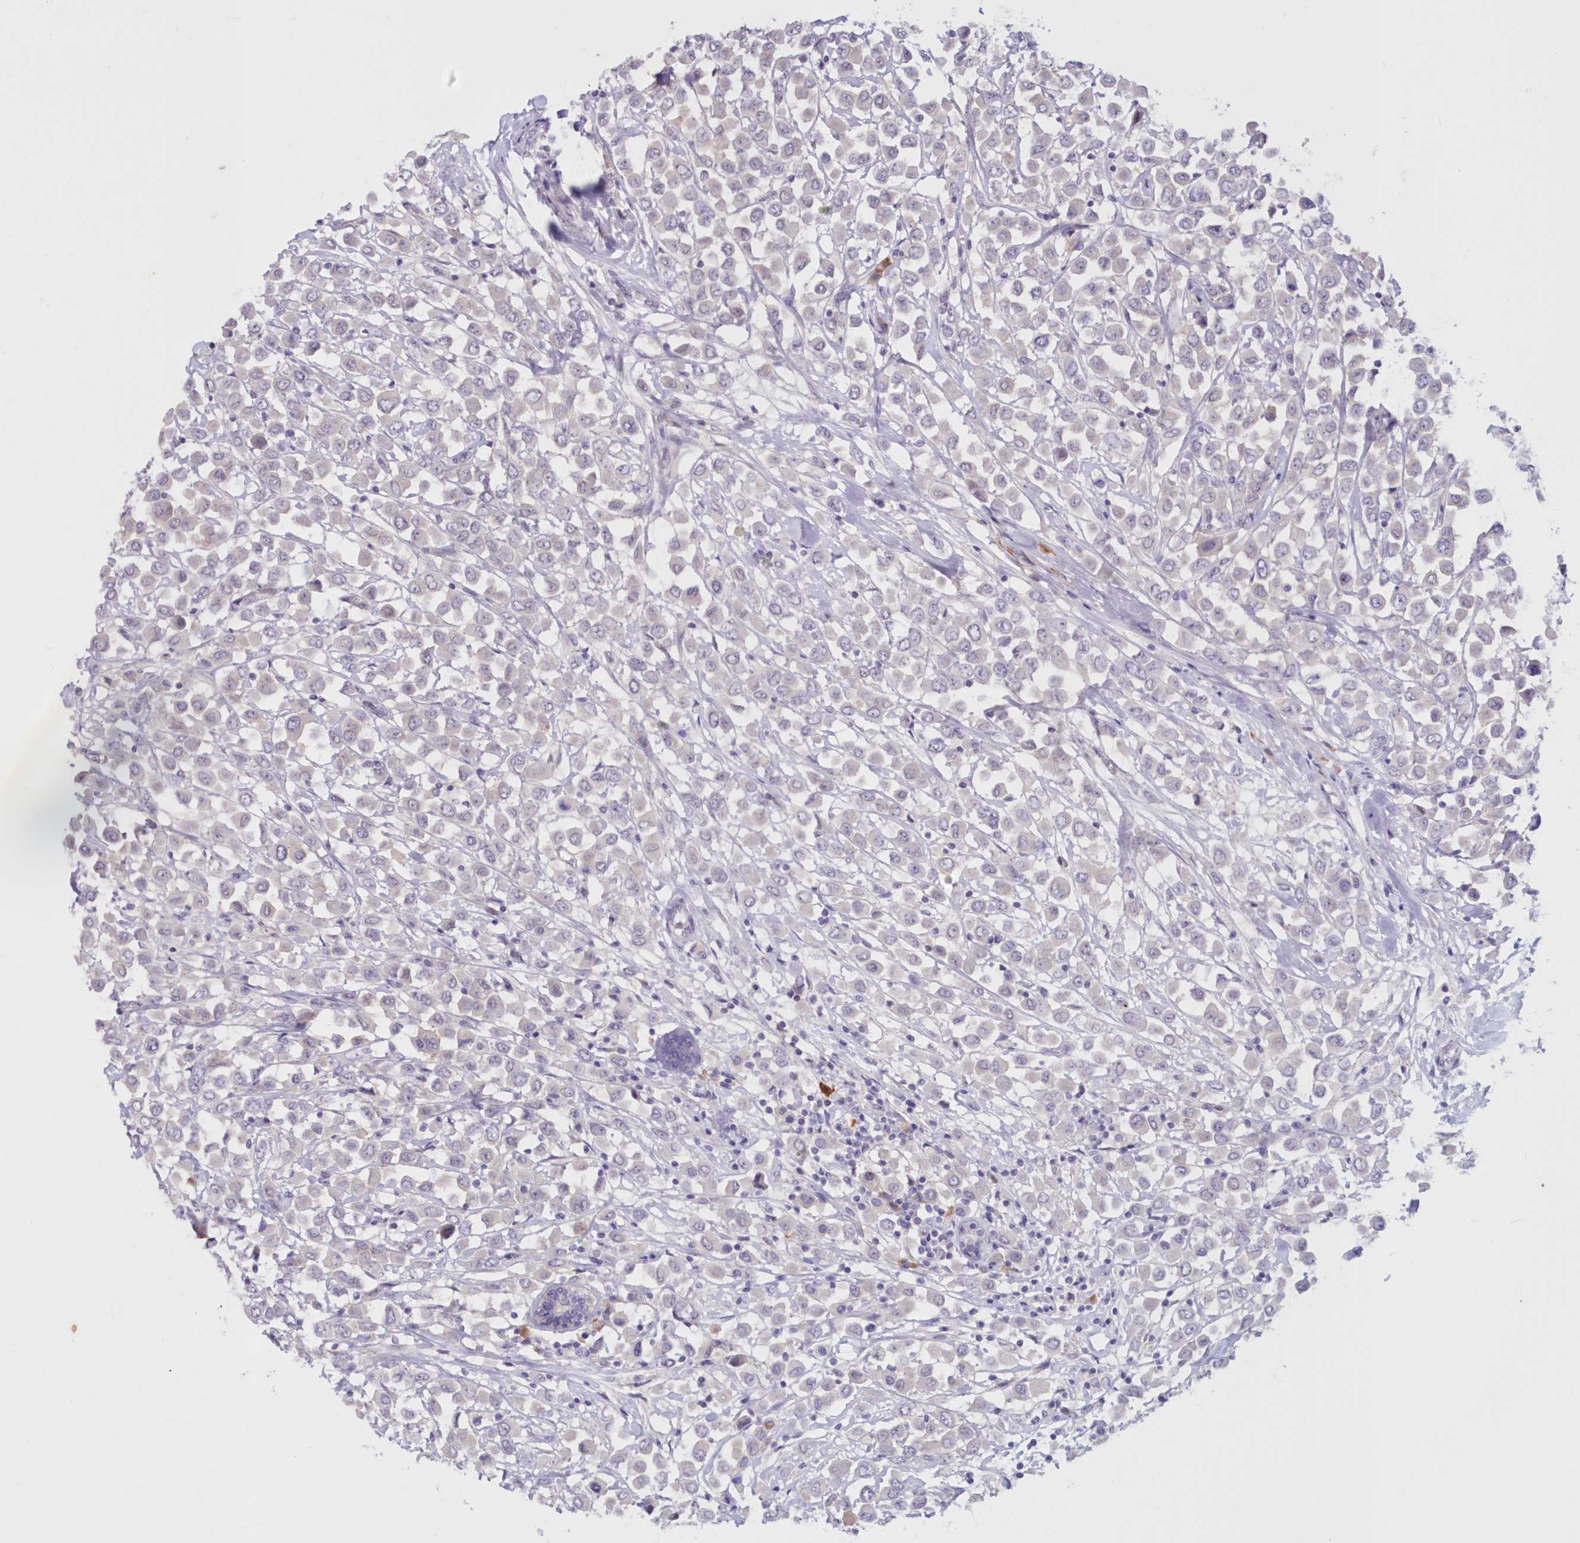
{"staining": {"intensity": "negative", "quantity": "none", "location": "none"}, "tissue": "breast cancer", "cell_type": "Tumor cells", "image_type": "cancer", "snomed": [{"axis": "morphology", "description": "Duct carcinoma"}, {"axis": "topography", "description": "Breast"}], "caption": "Immunohistochemistry (IHC) histopathology image of breast cancer stained for a protein (brown), which shows no expression in tumor cells.", "gene": "SNED1", "patient": {"sex": "female", "age": 61}}